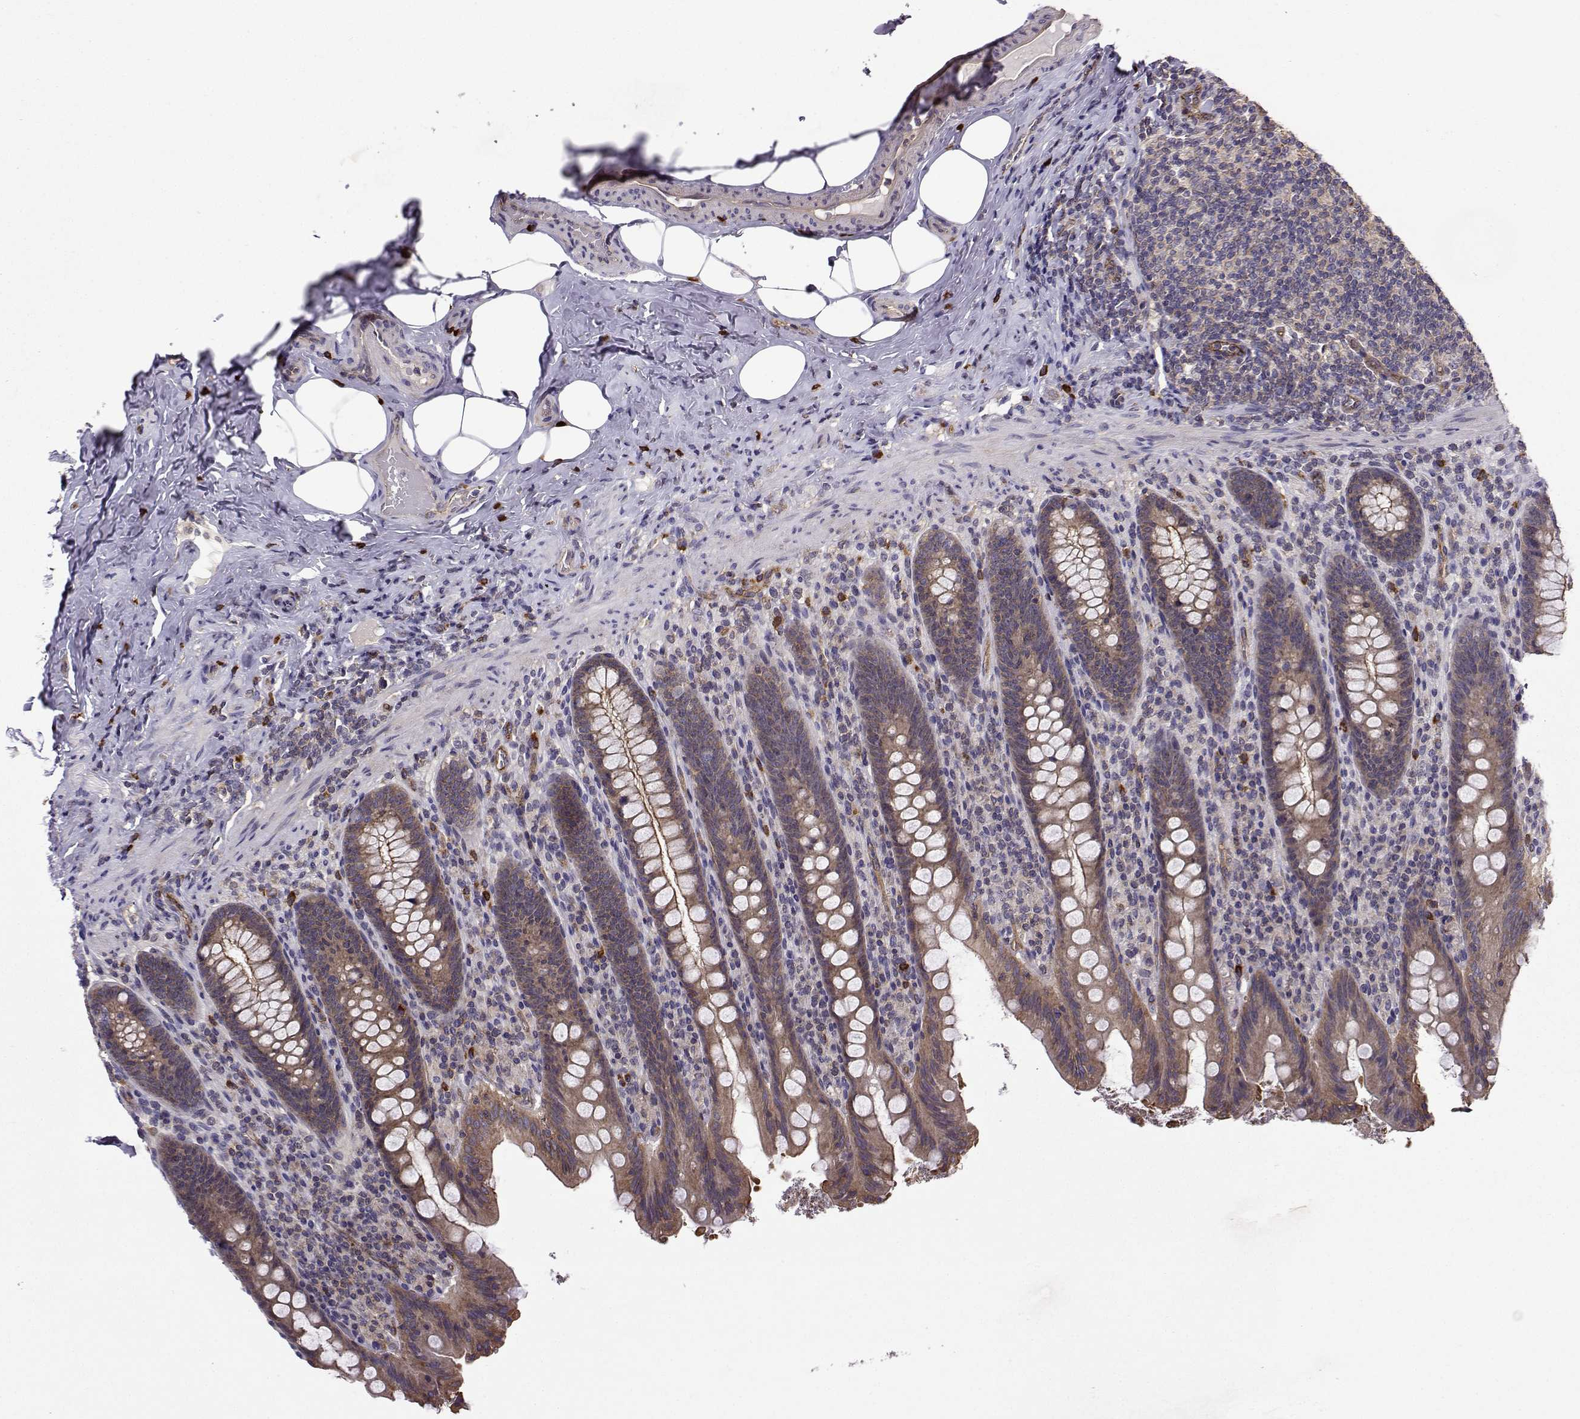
{"staining": {"intensity": "strong", "quantity": "25%-75%", "location": "cytoplasmic/membranous"}, "tissue": "appendix", "cell_type": "Glandular cells", "image_type": "normal", "snomed": [{"axis": "morphology", "description": "Normal tissue, NOS"}, {"axis": "topography", "description": "Appendix"}], "caption": "Immunohistochemical staining of normal human appendix displays high levels of strong cytoplasmic/membranous staining in approximately 25%-75% of glandular cells. Immunohistochemistry (ihc) stains the protein in brown and the nuclei are stained blue.", "gene": "ITGB8", "patient": {"sex": "male", "age": 45}}